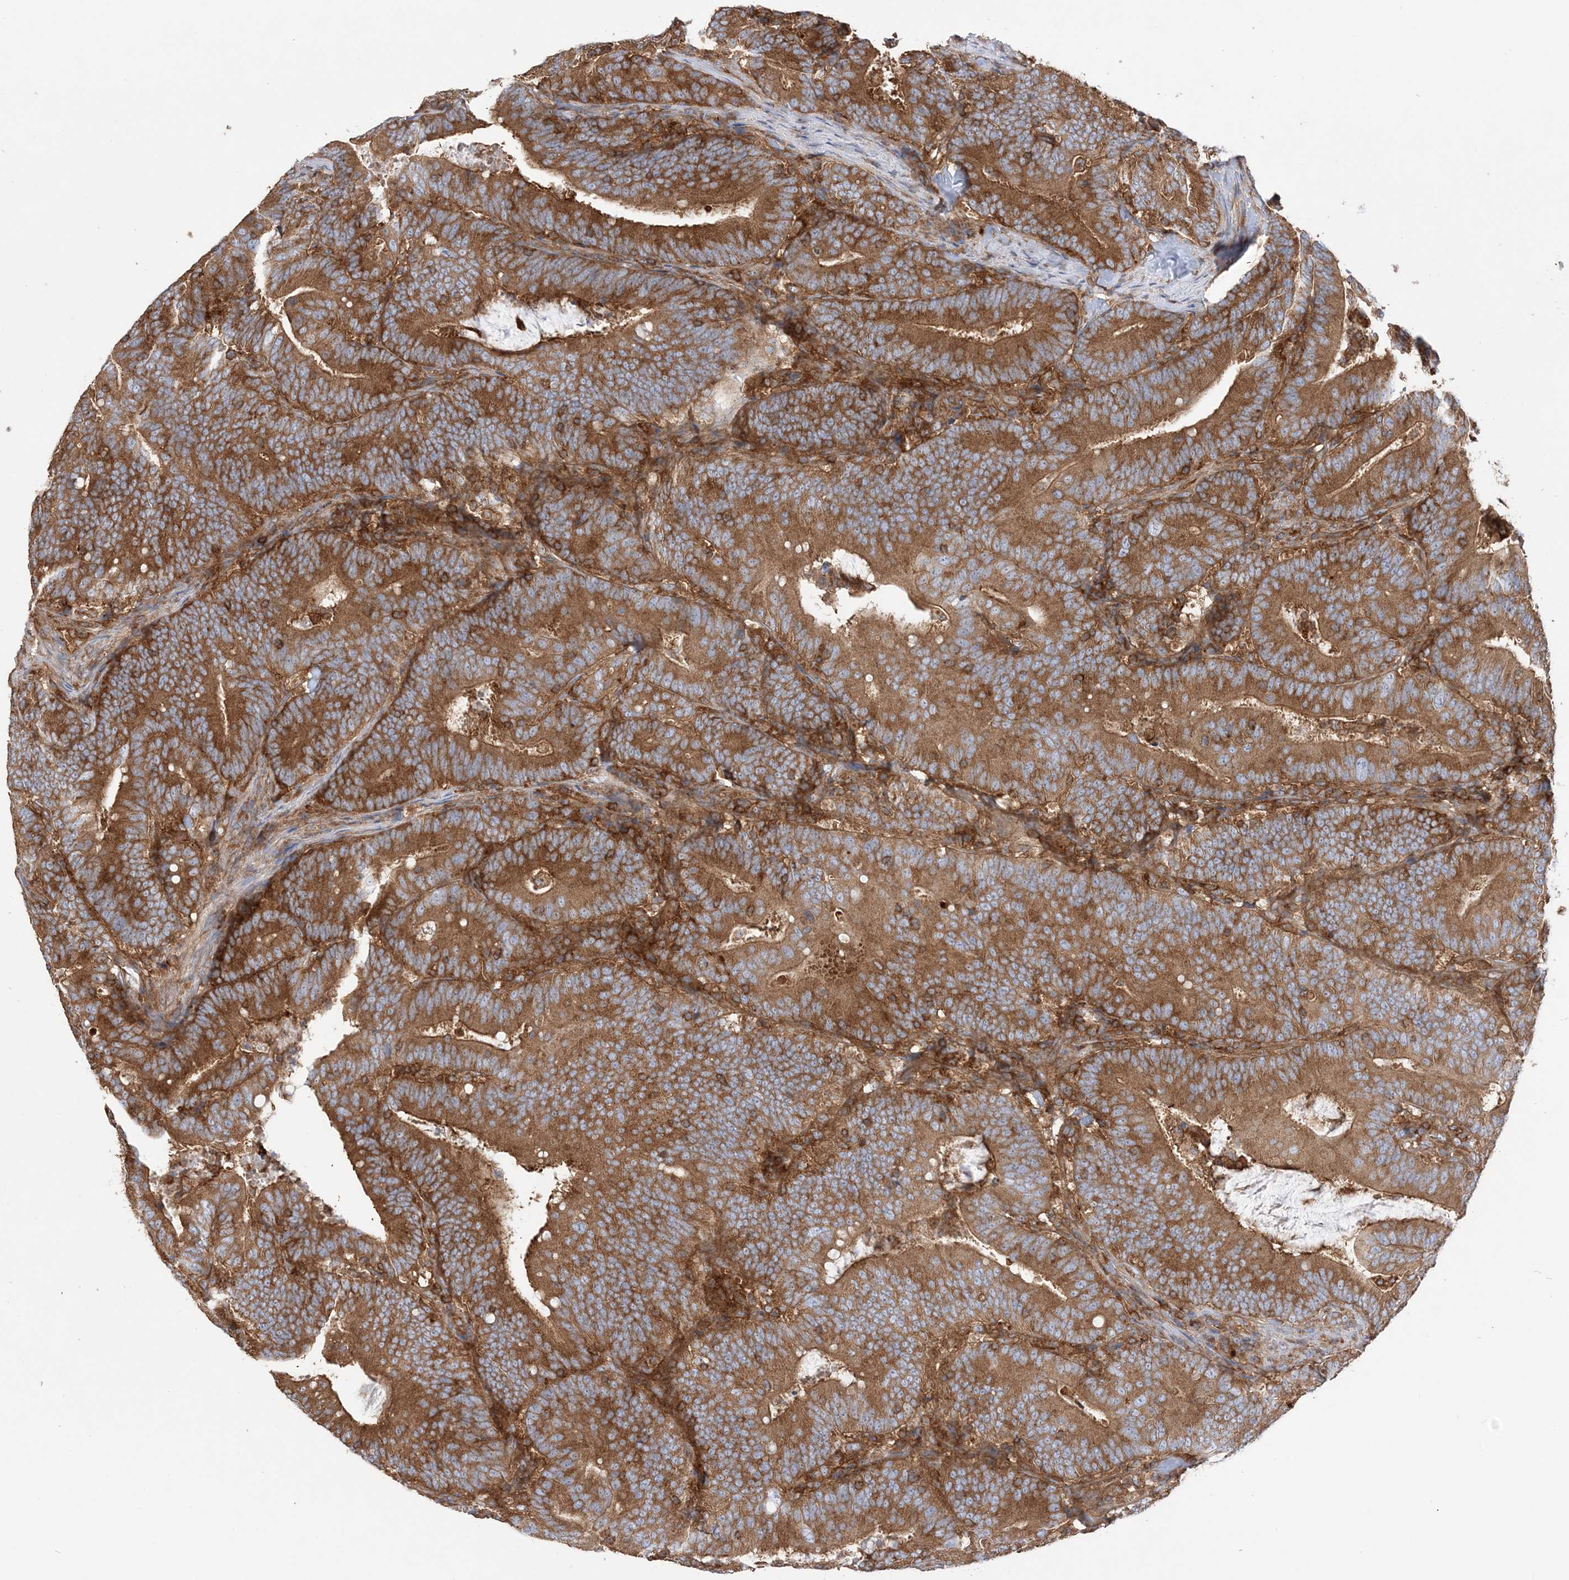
{"staining": {"intensity": "strong", "quantity": ">75%", "location": "cytoplasmic/membranous"}, "tissue": "colorectal cancer", "cell_type": "Tumor cells", "image_type": "cancer", "snomed": [{"axis": "morphology", "description": "Adenocarcinoma, NOS"}, {"axis": "topography", "description": "Colon"}], "caption": "Colorectal cancer tissue reveals strong cytoplasmic/membranous expression in about >75% of tumor cells", "gene": "TBC1D5", "patient": {"sex": "female", "age": 66}}